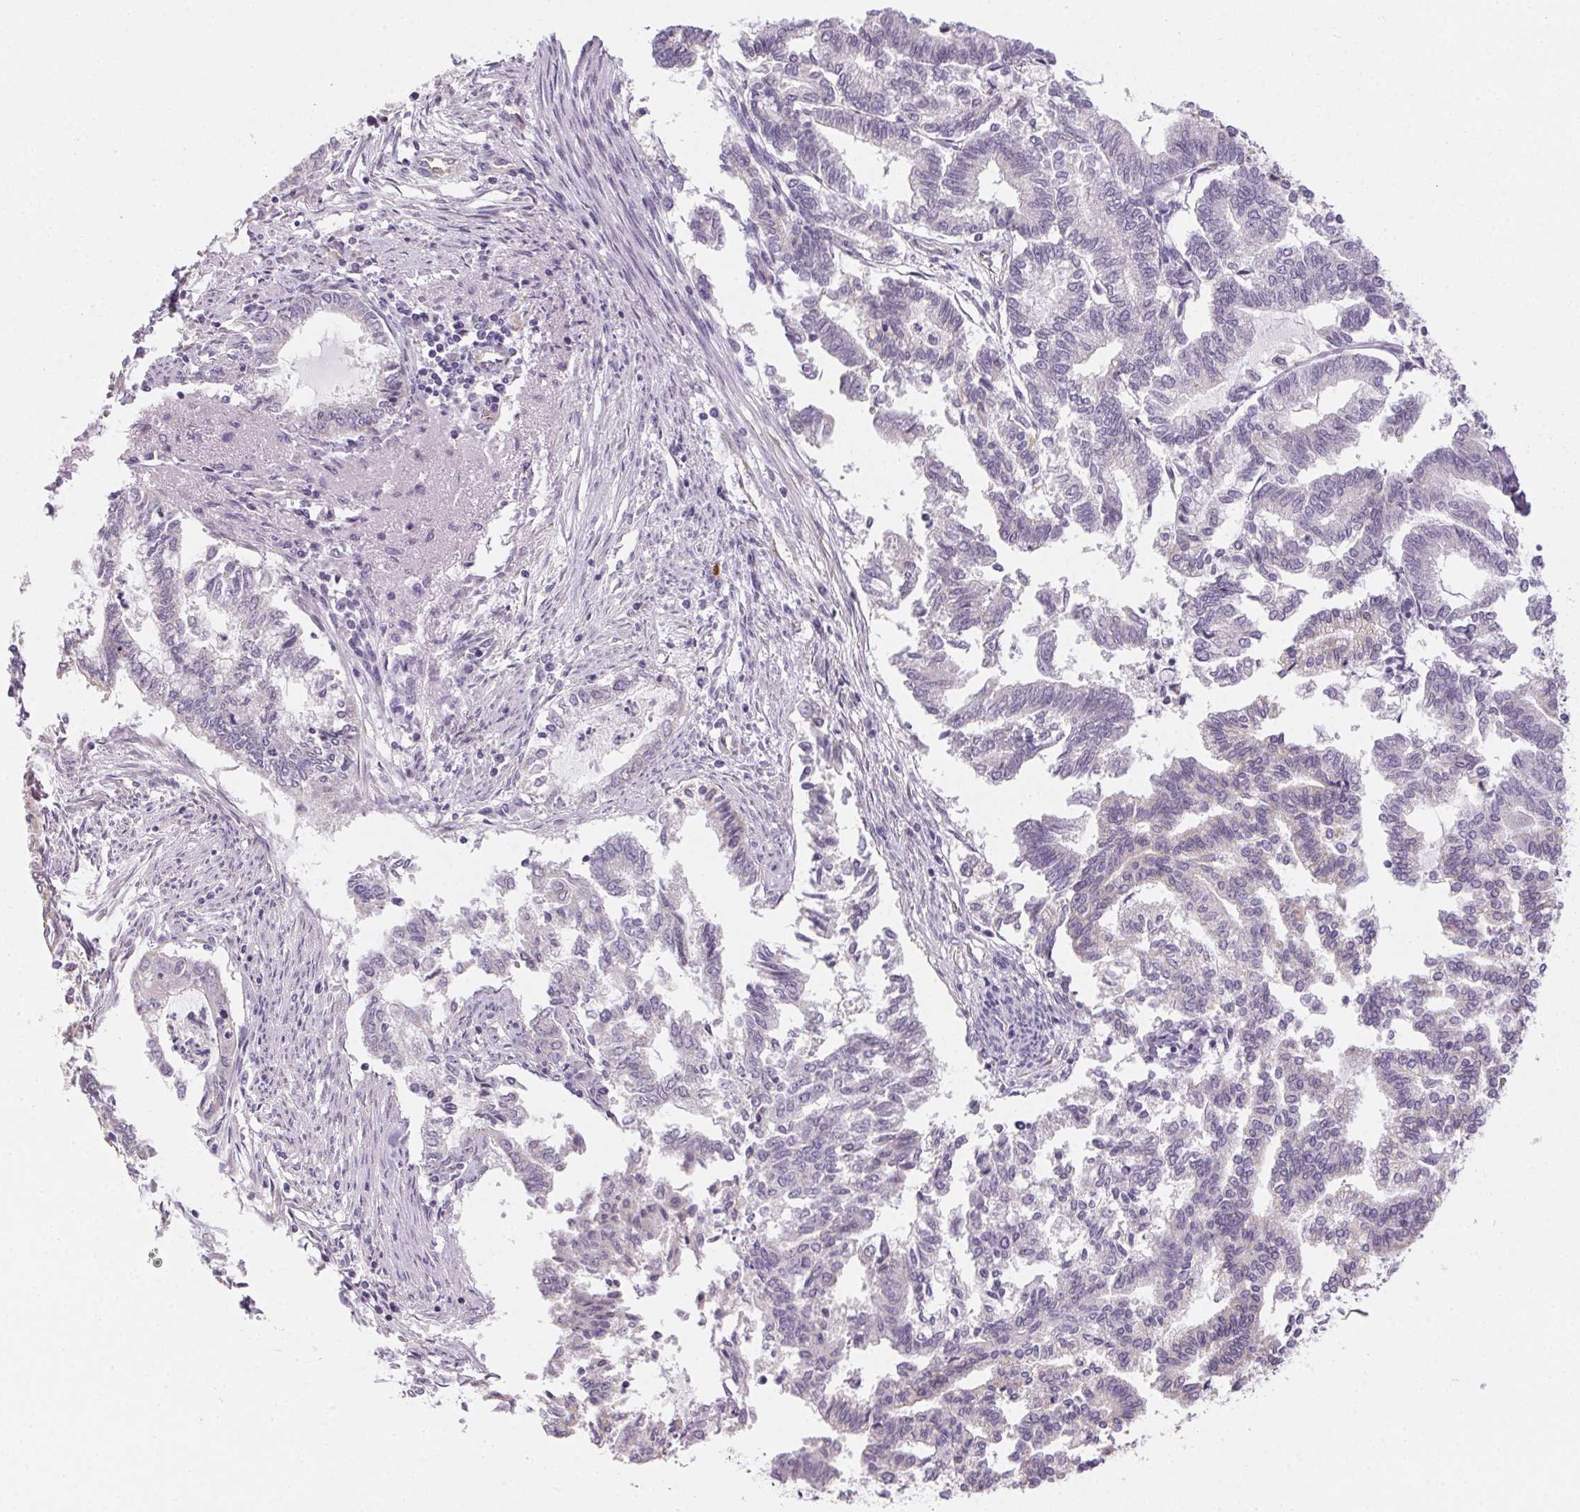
{"staining": {"intensity": "negative", "quantity": "none", "location": "none"}, "tissue": "endometrial cancer", "cell_type": "Tumor cells", "image_type": "cancer", "snomed": [{"axis": "morphology", "description": "Adenocarcinoma, NOS"}, {"axis": "topography", "description": "Endometrium"}], "caption": "The micrograph reveals no staining of tumor cells in endometrial cancer.", "gene": "SMYD1", "patient": {"sex": "female", "age": 79}}